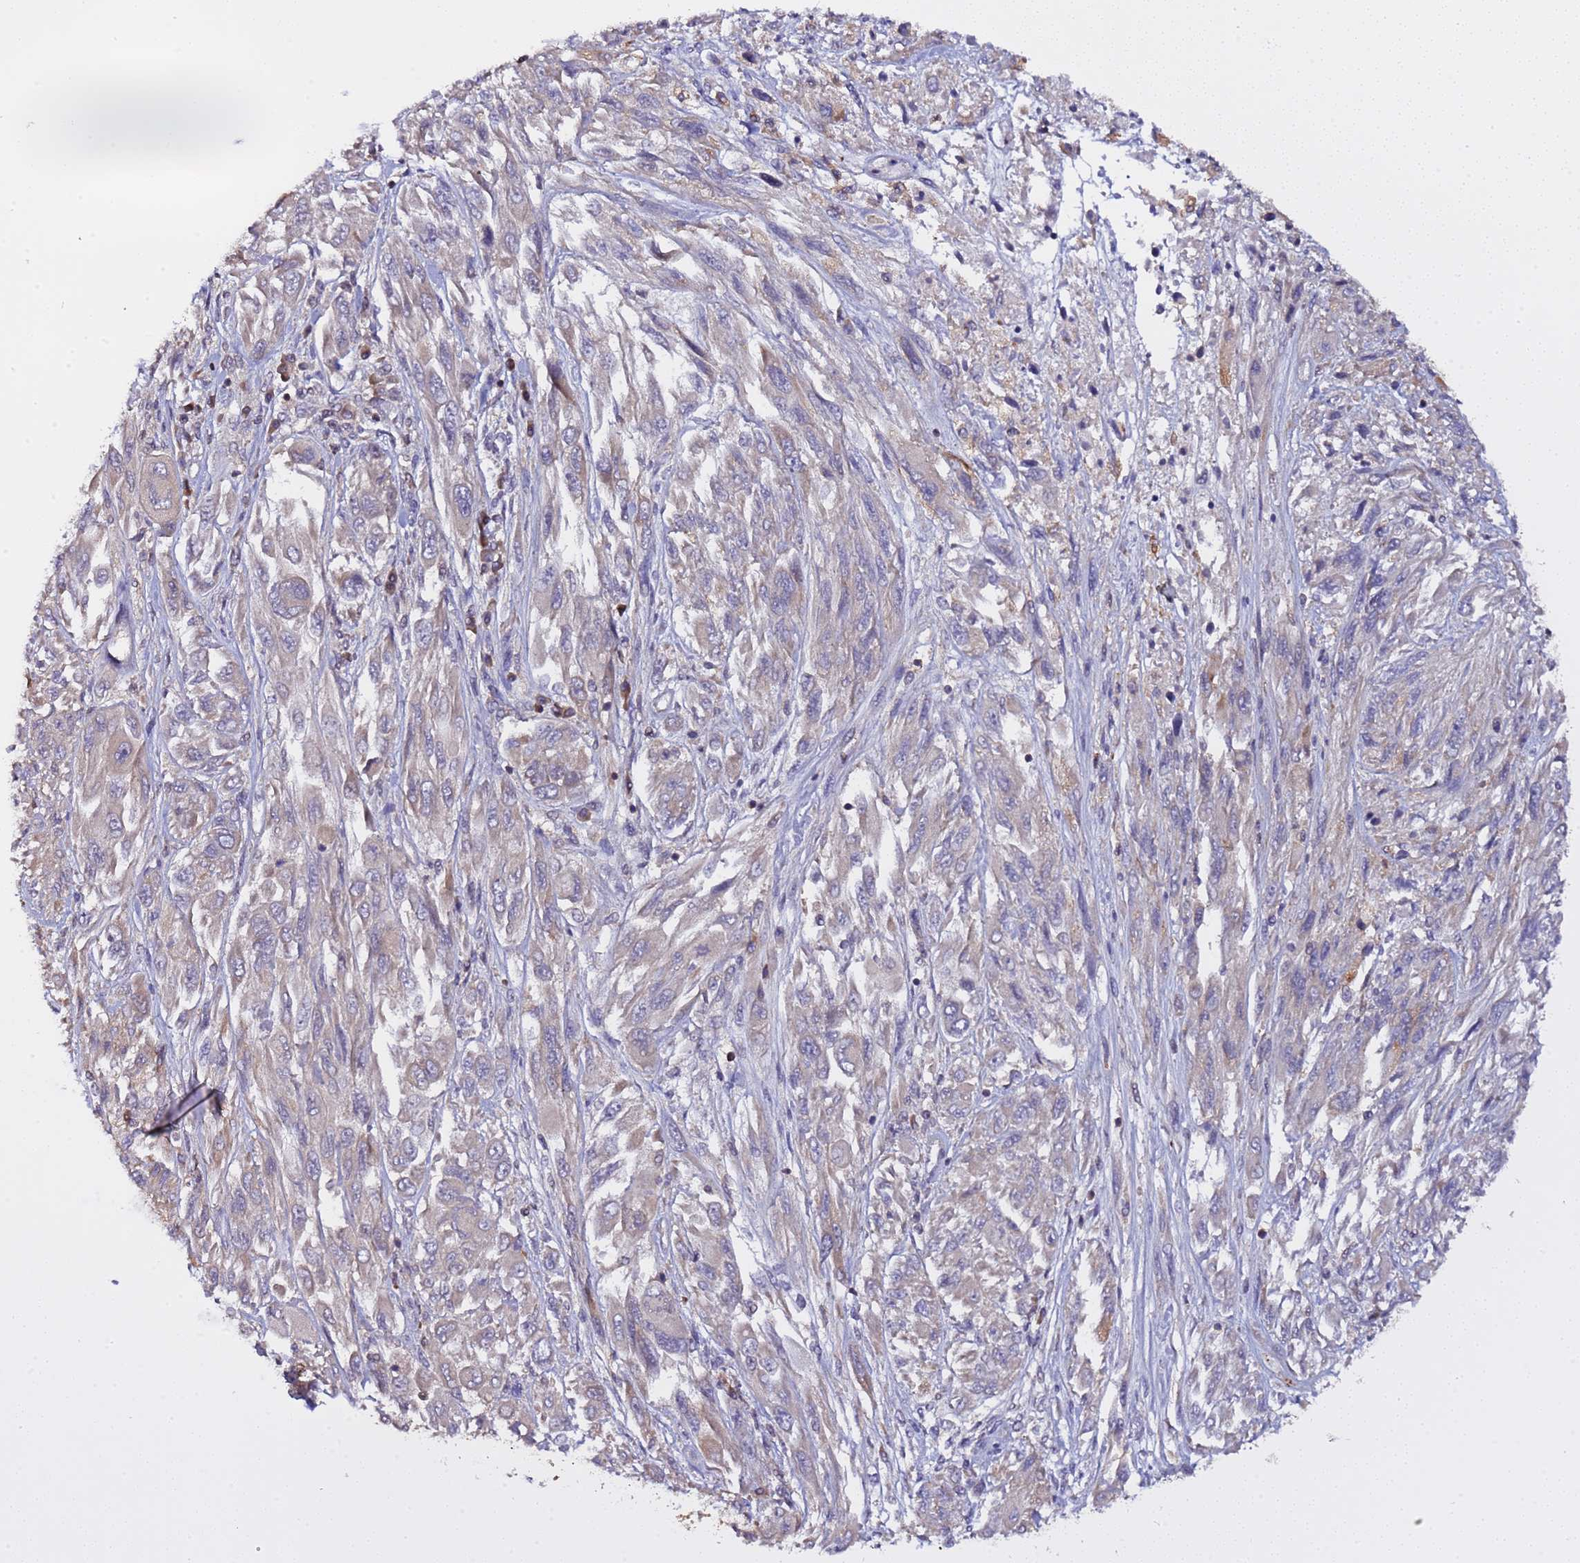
{"staining": {"intensity": "weak", "quantity": "<25%", "location": "cytoplasmic/membranous"}, "tissue": "melanoma", "cell_type": "Tumor cells", "image_type": "cancer", "snomed": [{"axis": "morphology", "description": "Malignant melanoma, NOS"}, {"axis": "topography", "description": "Skin"}], "caption": "High magnification brightfield microscopy of melanoma stained with DAB (brown) and counterstained with hematoxylin (blue): tumor cells show no significant positivity.", "gene": "ELMOD2", "patient": {"sex": "female", "age": 91}}